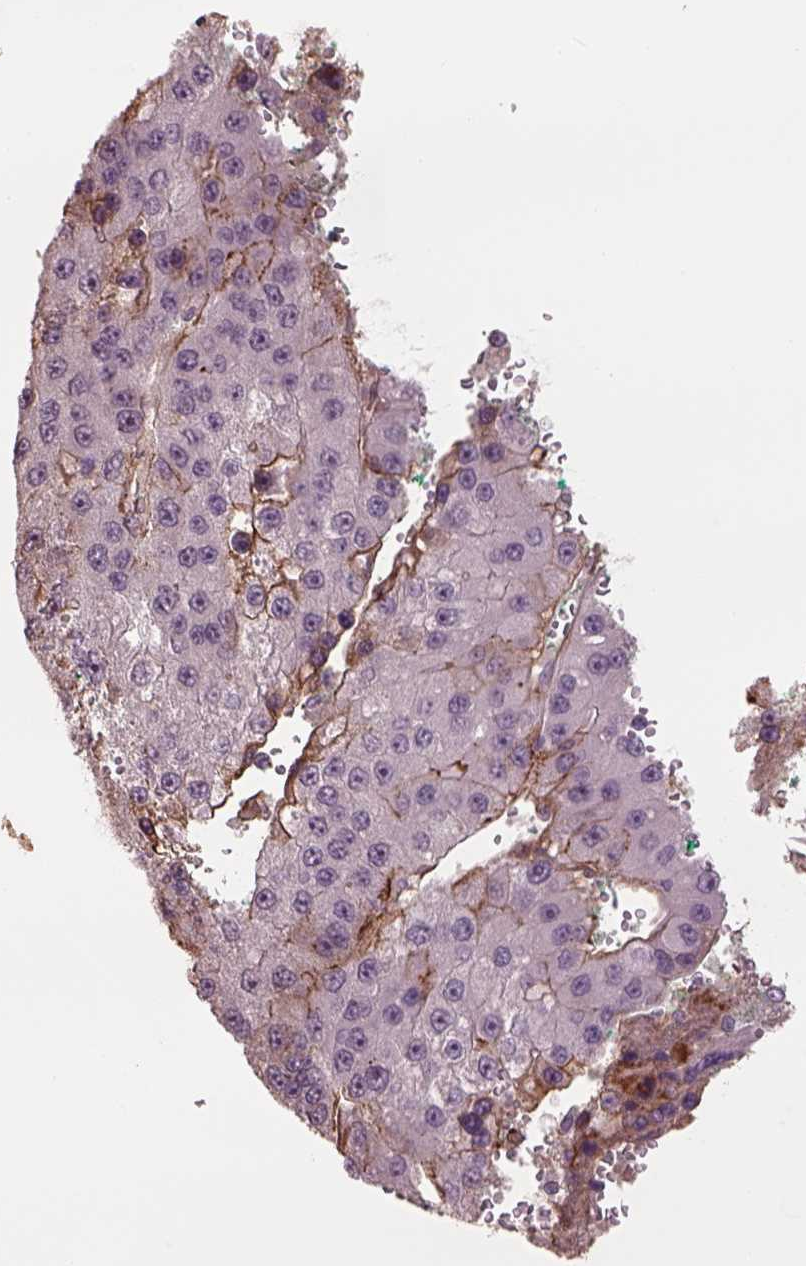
{"staining": {"intensity": "moderate", "quantity": "<25%", "location": "cytoplasmic/membranous"}, "tissue": "liver cancer", "cell_type": "Tumor cells", "image_type": "cancer", "snomed": [{"axis": "morphology", "description": "Carcinoma, Hepatocellular, NOS"}, {"axis": "topography", "description": "Liver"}], "caption": "Immunohistochemical staining of human liver cancer shows low levels of moderate cytoplasmic/membranous staining in about <25% of tumor cells. (DAB IHC with brightfield microscopy, high magnification).", "gene": "LIN7A", "patient": {"sex": "female", "age": 73}}